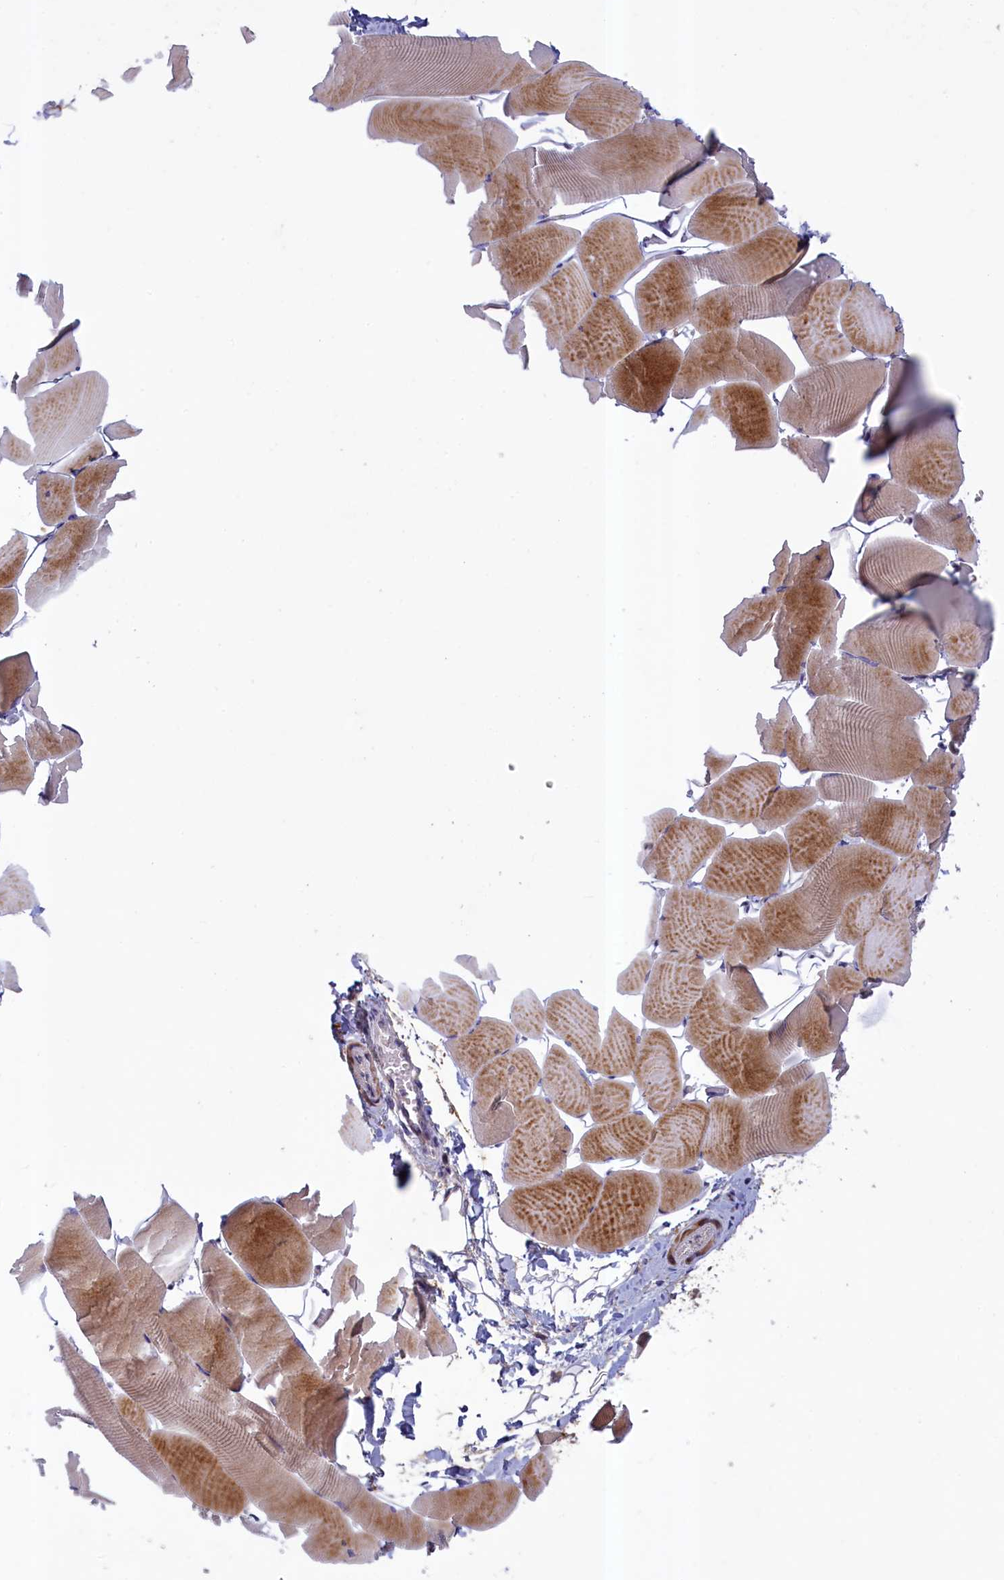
{"staining": {"intensity": "moderate", "quantity": "25%-75%", "location": "cytoplasmic/membranous"}, "tissue": "skeletal muscle", "cell_type": "Myocytes", "image_type": "normal", "snomed": [{"axis": "morphology", "description": "Normal tissue, NOS"}, {"axis": "topography", "description": "Skeletal muscle"}], "caption": "Brown immunohistochemical staining in unremarkable human skeletal muscle exhibits moderate cytoplasmic/membranous positivity in approximately 25%-75% of myocytes. The staining was performed using DAB (3,3'-diaminobenzidine) to visualize the protein expression in brown, while the nuclei were stained in blue with hematoxylin (Magnification: 20x).", "gene": "NUBP1", "patient": {"sex": "male", "age": 25}}